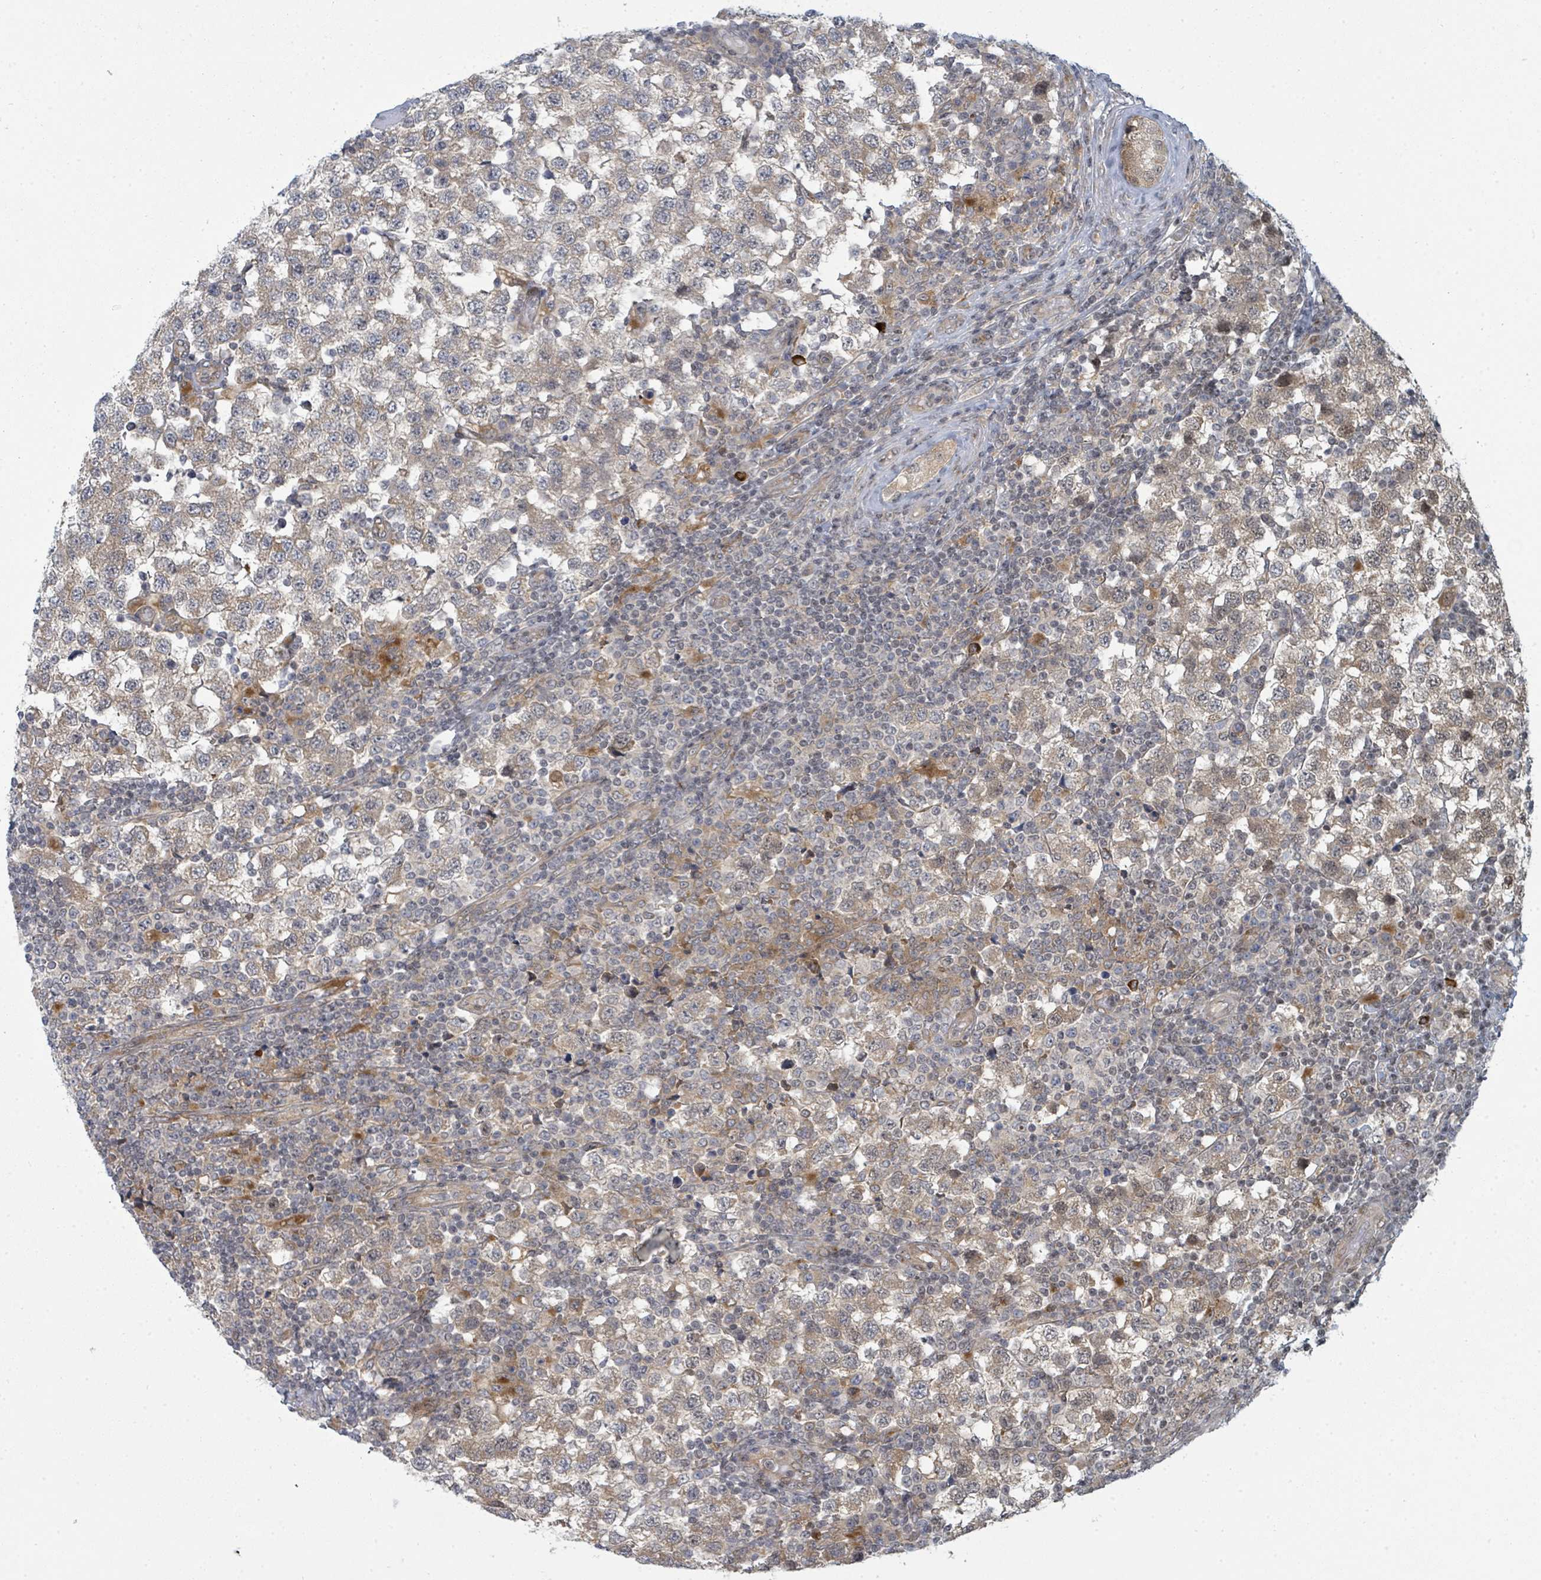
{"staining": {"intensity": "moderate", "quantity": "25%-75%", "location": "nuclear"}, "tissue": "testis cancer", "cell_type": "Tumor cells", "image_type": "cancer", "snomed": [{"axis": "morphology", "description": "Seminoma, NOS"}, {"axis": "topography", "description": "Testis"}], "caption": "High-magnification brightfield microscopy of testis cancer (seminoma) stained with DAB (3,3'-diaminobenzidine) (brown) and counterstained with hematoxylin (blue). tumor cells exhibit moderate nuclear positivity is appreciated in about25%-75% of cells. (Stains: DAB in brown, nuclei in blue, Microscopy: brightfield microscopy at high magnification).", "gene": "PSMG2", "patient": {"sex": "male", "age": 34}}